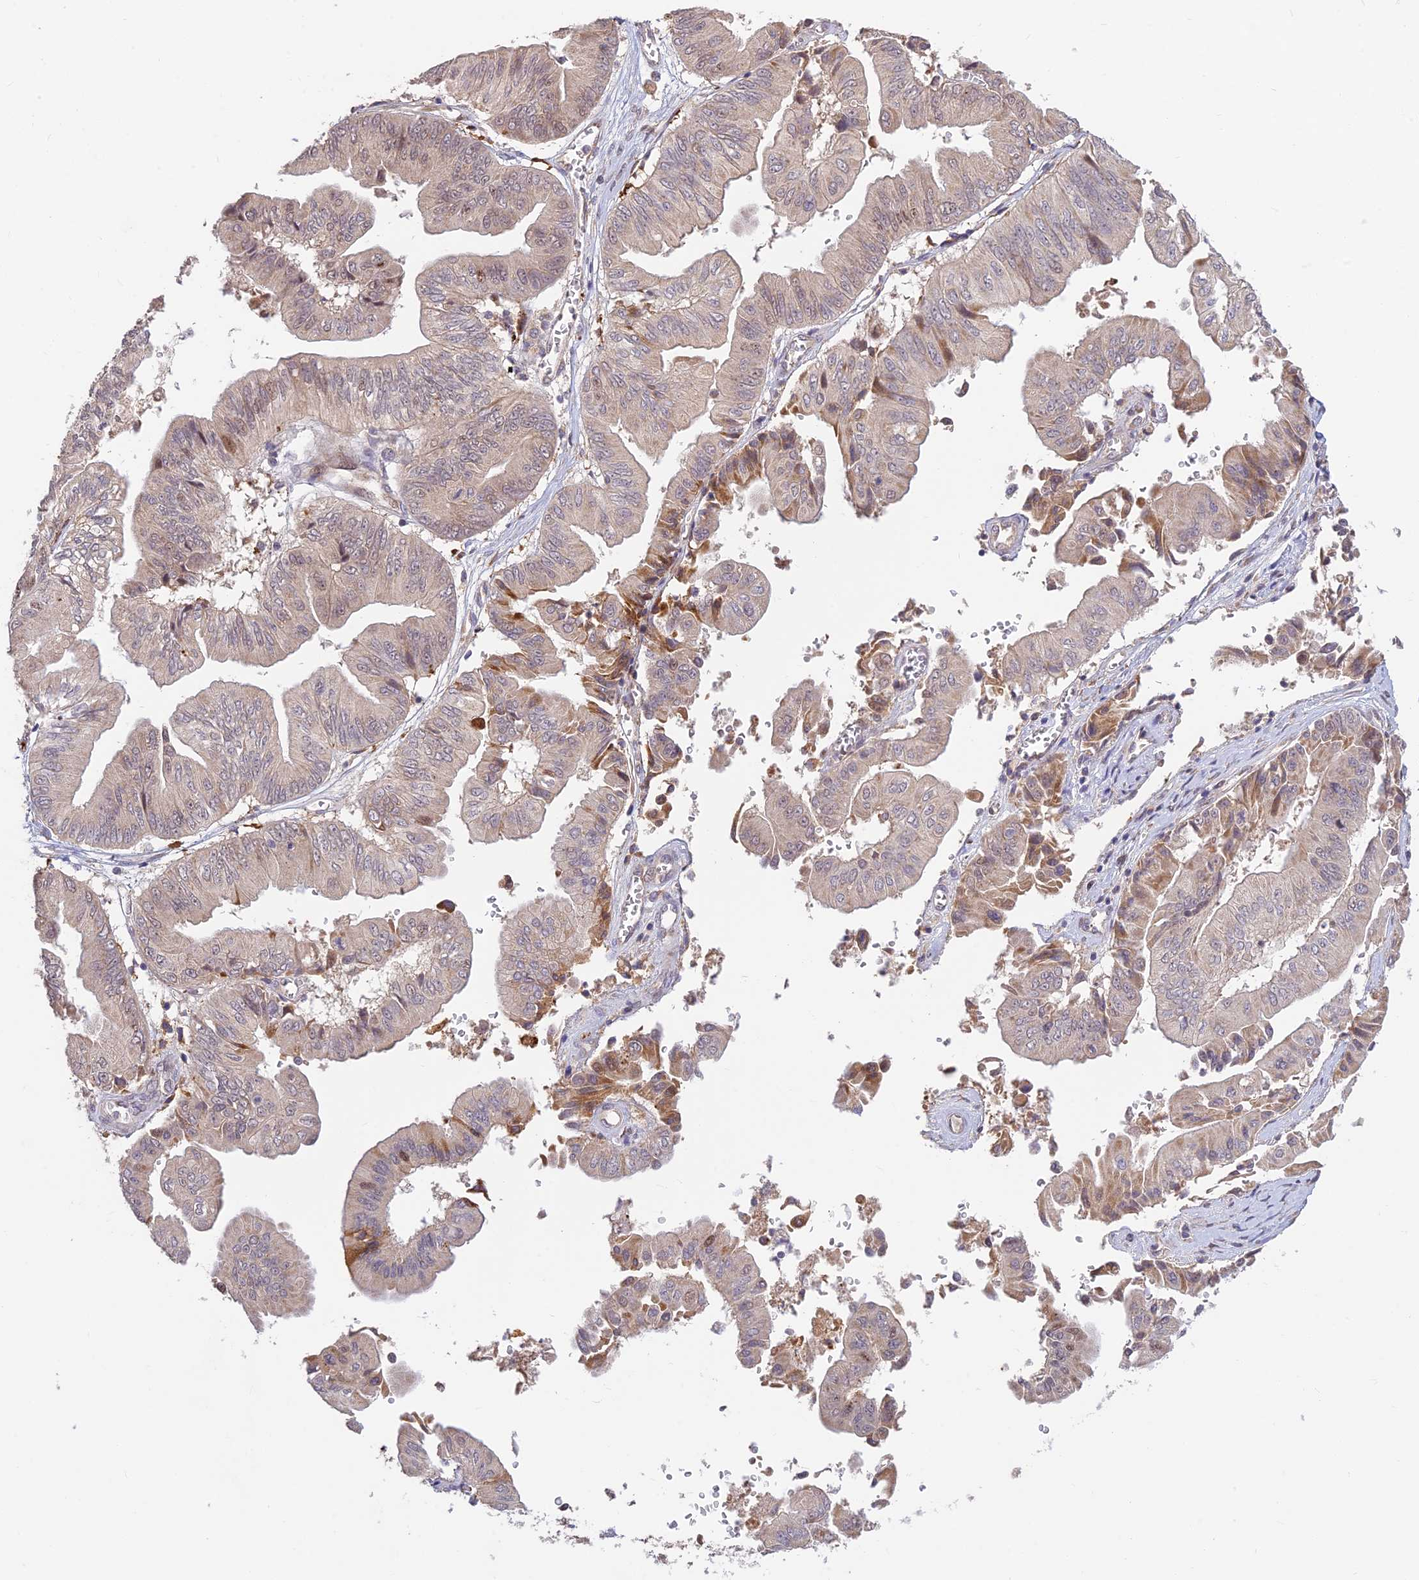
{"staining": {"intensity": "moderate", "quantity": "<25%", "location": "cytoplasmic/membranous"}, "tissue": "ovarian cancer", "cell_type": "Tumor cells", "image_type": "cancer", "snomed": [{"axis": "morphology", "description": "Cystadenocarcinoma, mucinous, NOS"}, {"axis": "topography", "description": "Ovary"}], "caption": "A photomicrograph showing moderate cytoplasmic/membranous positivity in approximately <25% of tumor cells in mucinous cystadenocarcinoma (ovarian), as visualized by brown immunohistochemical staining.", "gene": "ASPDH", "patient": {"sex": "female", "age": 61}}